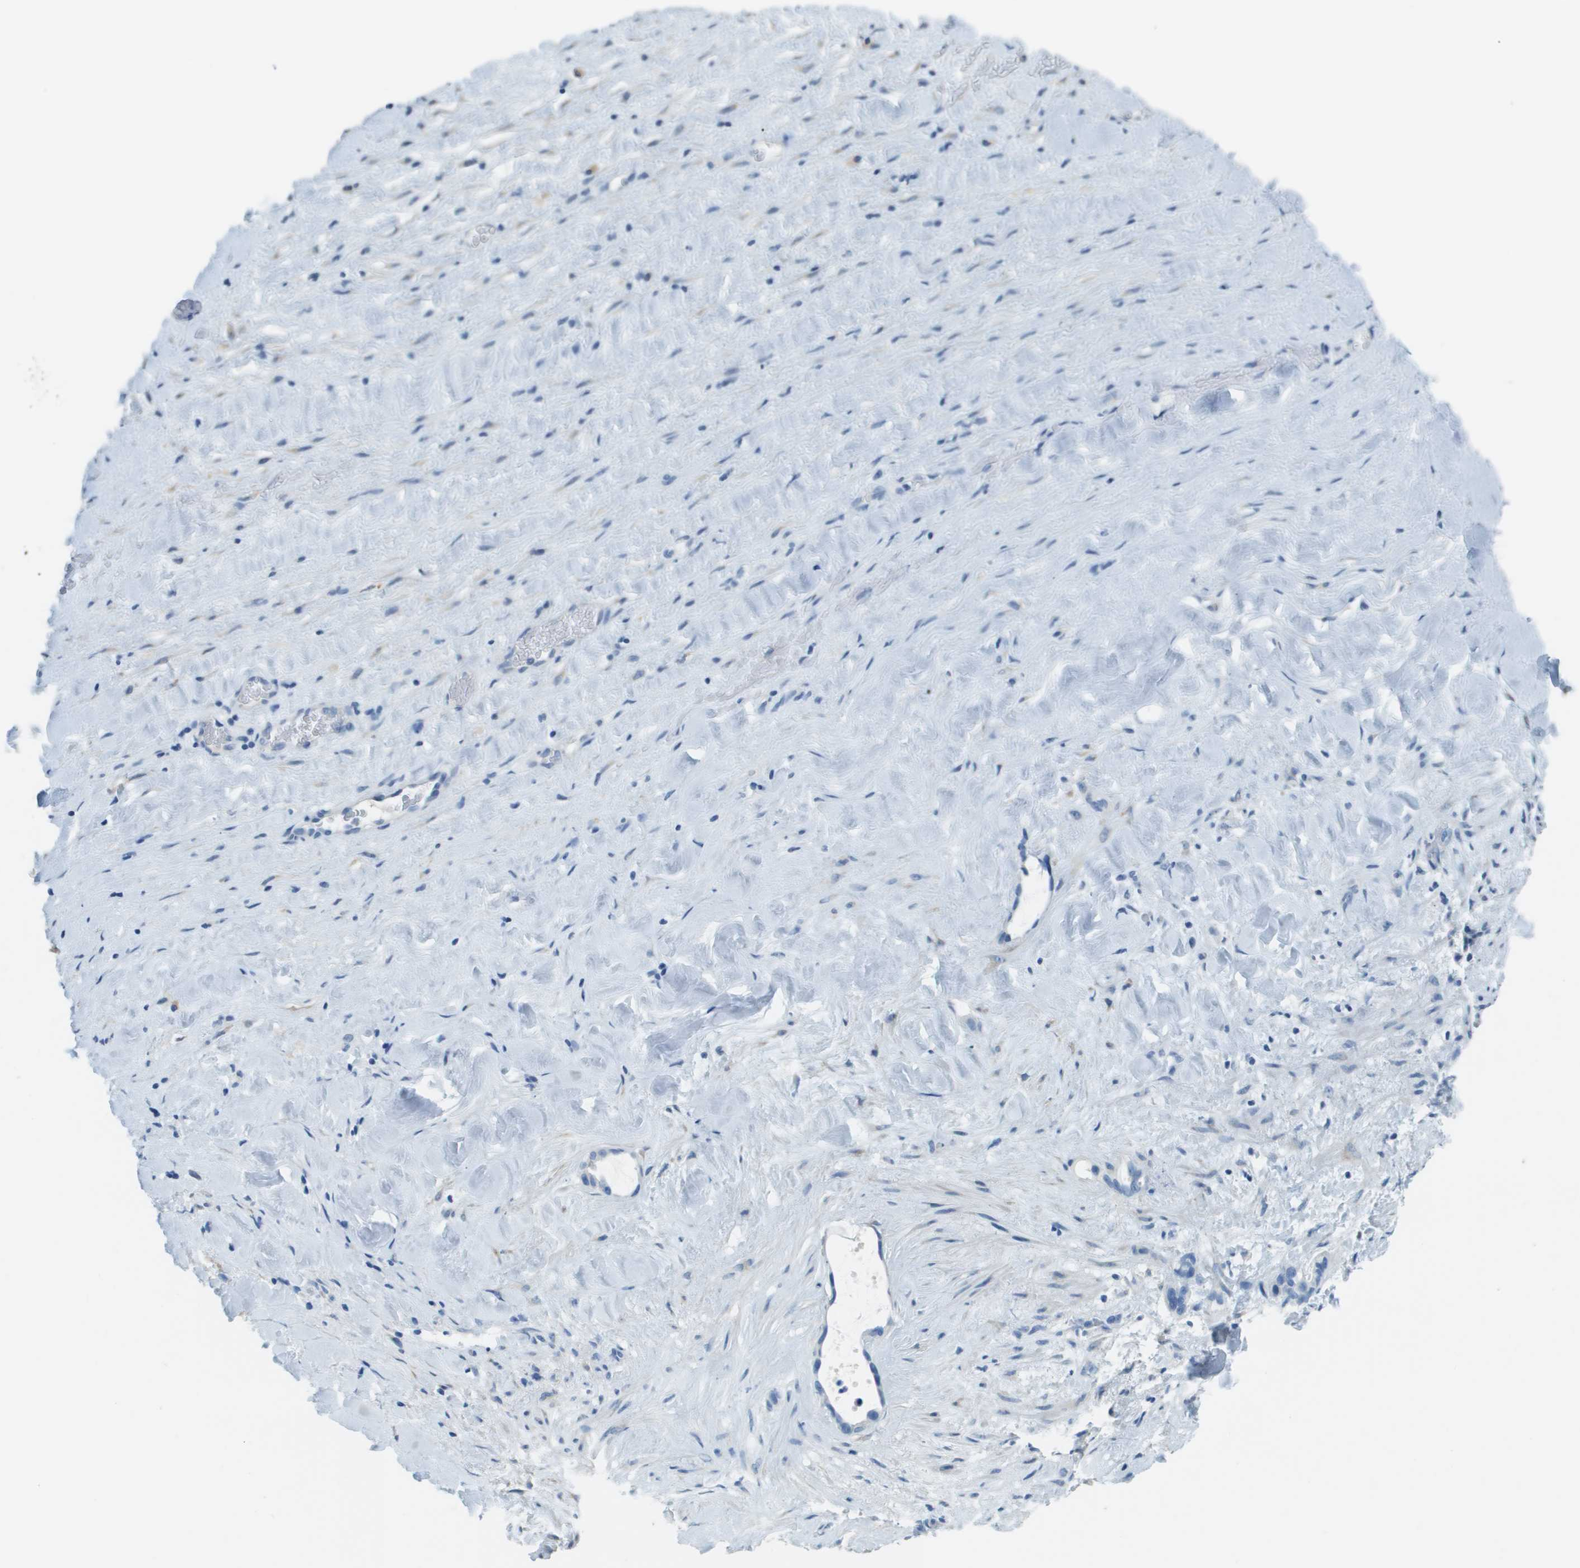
{"staining": {"intensity": "negative", "quantity": "none", "location": "none"}, "tissue": "liver cancer", "cell_type": "Tumor cells", "image_type": "cancer", "snomed": [{"axis": "morphology", "description": "Cholangiocarcinoma"}, {"axis": "topography", "description": "Liver"}], "caption": "Protein analysis of liver cancer demonstrates no significant staining in tumor cells.", "gene": "PTGDR2", "patient": {"sex": "female", "age": 65}}